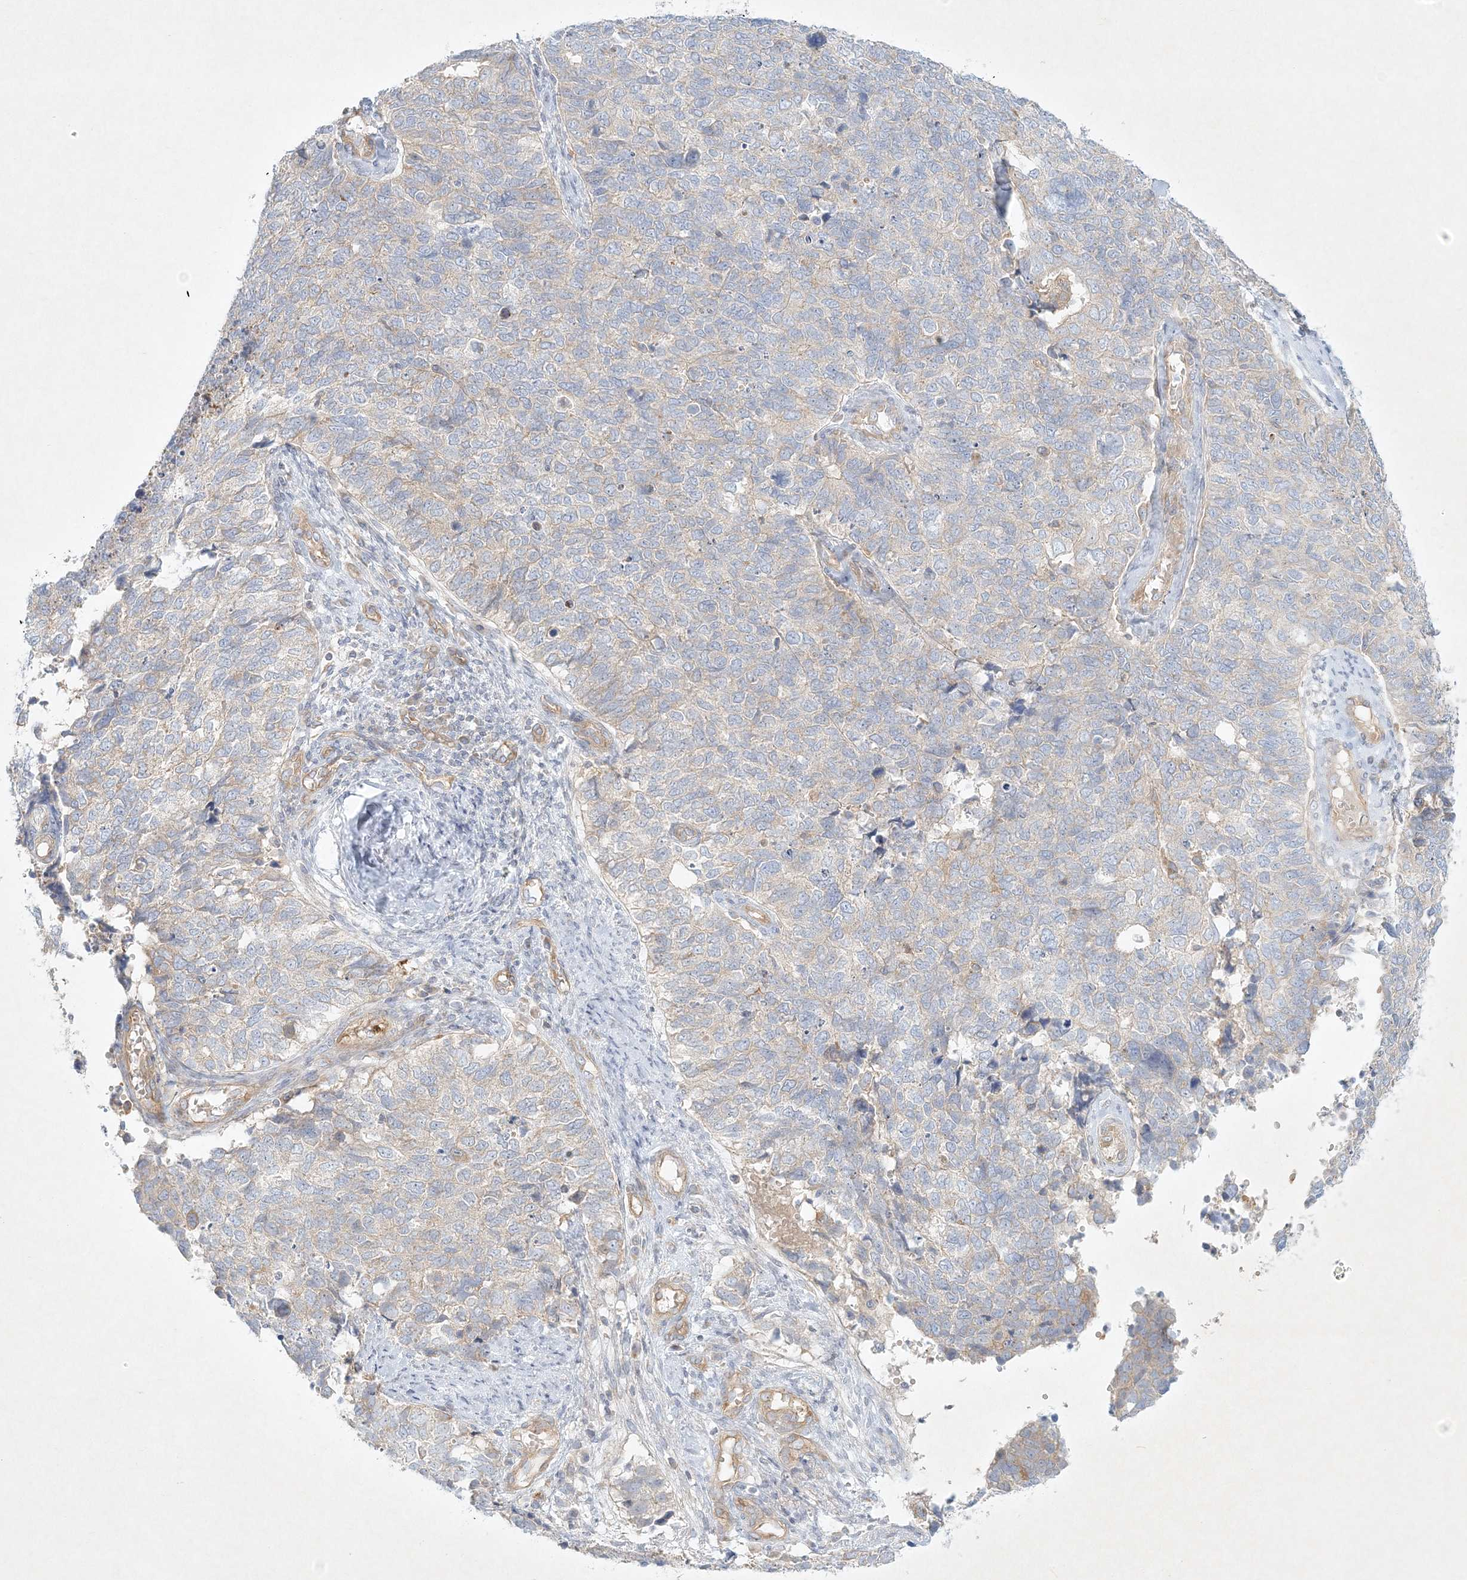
{"staining": {"intensity": "weak", "quantity": "<25%", "location": "cytoplasmic/membranous"}, "tissue": "cervical cancer", "cell_type": "Tumor cells", "image_type": "cancer", "snomed": [{"axis": "morphology", "description": "Squamous cell carcinoma, NOS"}, {"axis": "topography", "description": "Cervix"}], "caption": "This is an immunohistochemistry (IHC) photomicrograph of human cervical cancer (squamous cell carcinoma). There is no positivity in tumor cells.", "gene": "STK11IP", "patient": {"sex": "female", "age": 63}}